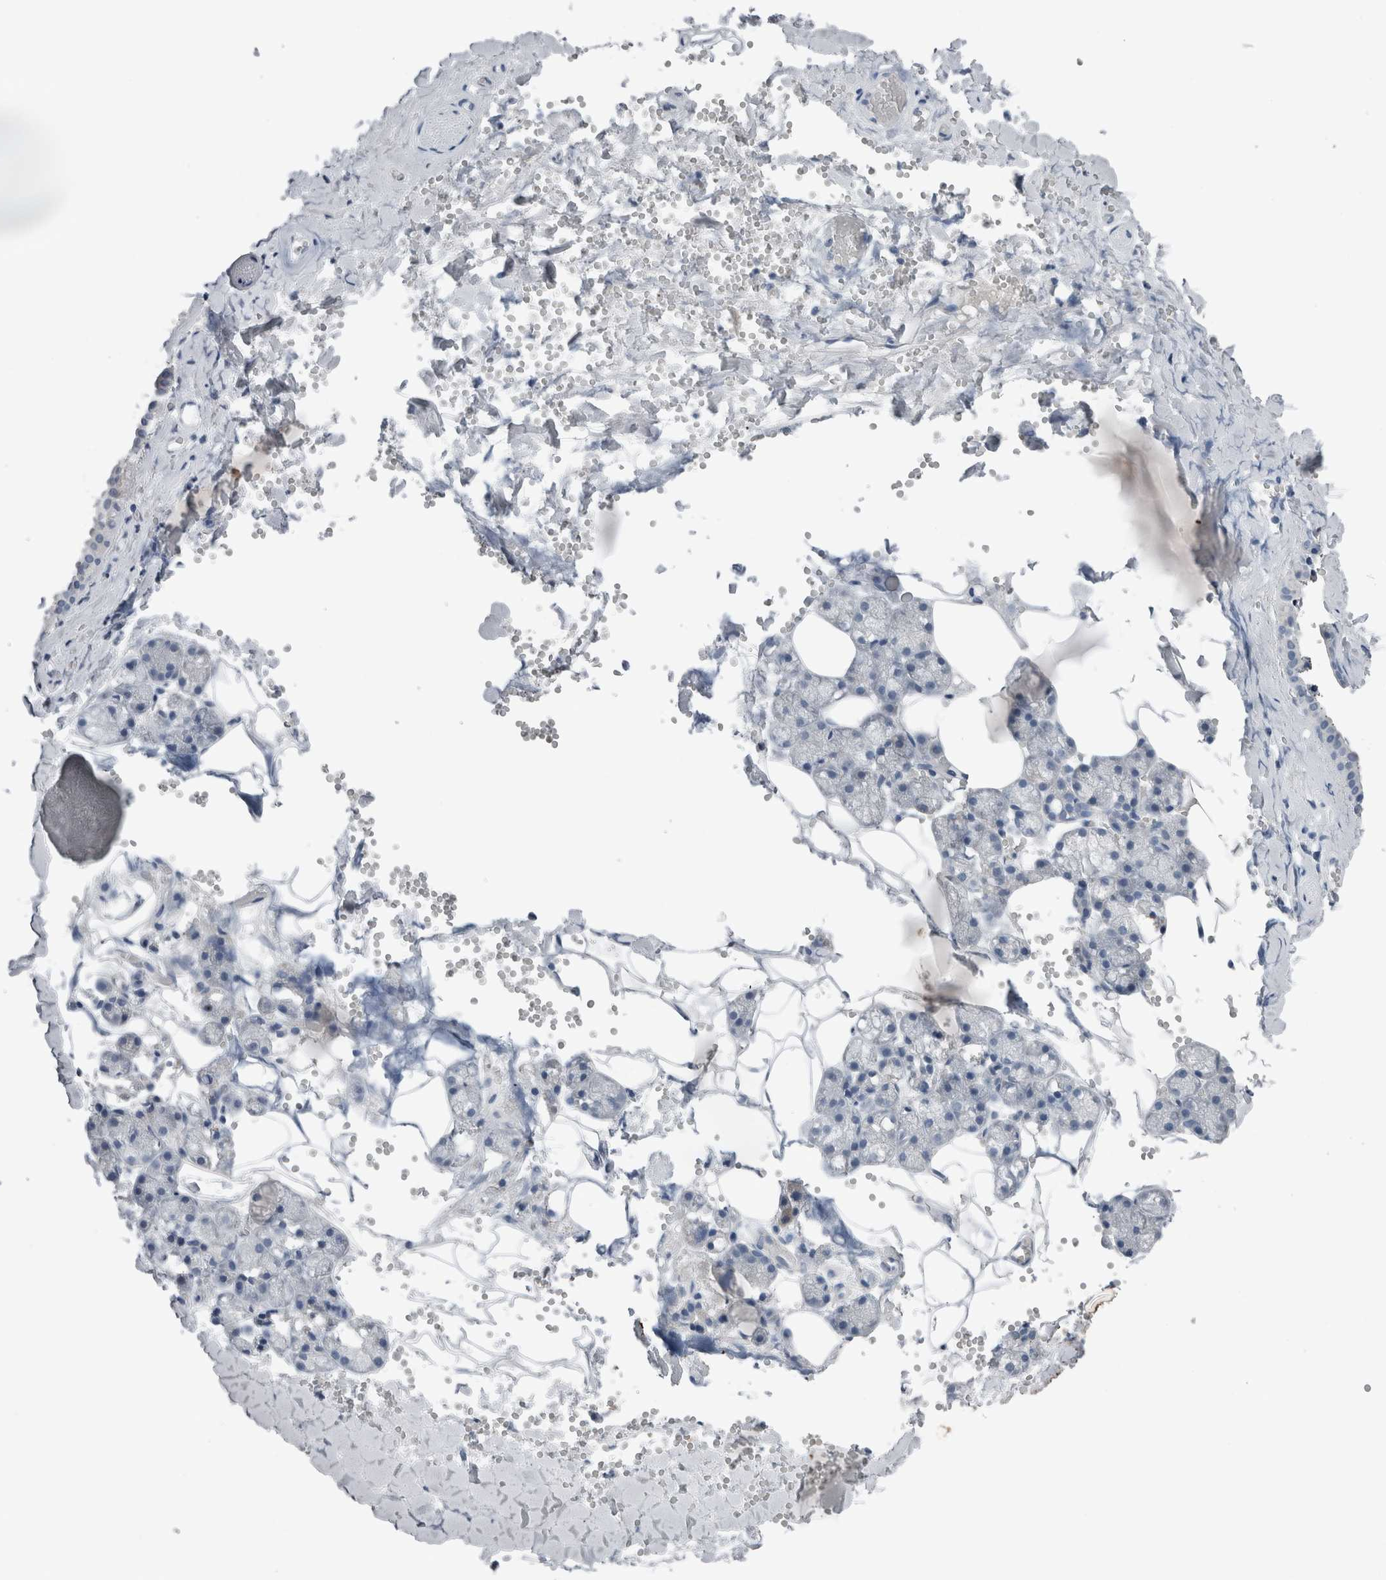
{"staining": {"intensity": "negative", "quantity": "none", "location": "none"}, "tissue": "salivary gland", "cell_type": "Glandular cells", "image_type": "normal", "snomed": [{"axis": "morphology", "description": "Normal tissue, NOS"}, {"axis": "topography", "description": "Salivary gland"}], "caption": "An image of human salivary gland is negative for staining in glandular cells. (DAB (3,3'-diaminobenzidine) immunohistochemistry with hematoxylin counter stain).", "gene": "CRNN", "patient": {"sex": "male", "age": 62}}